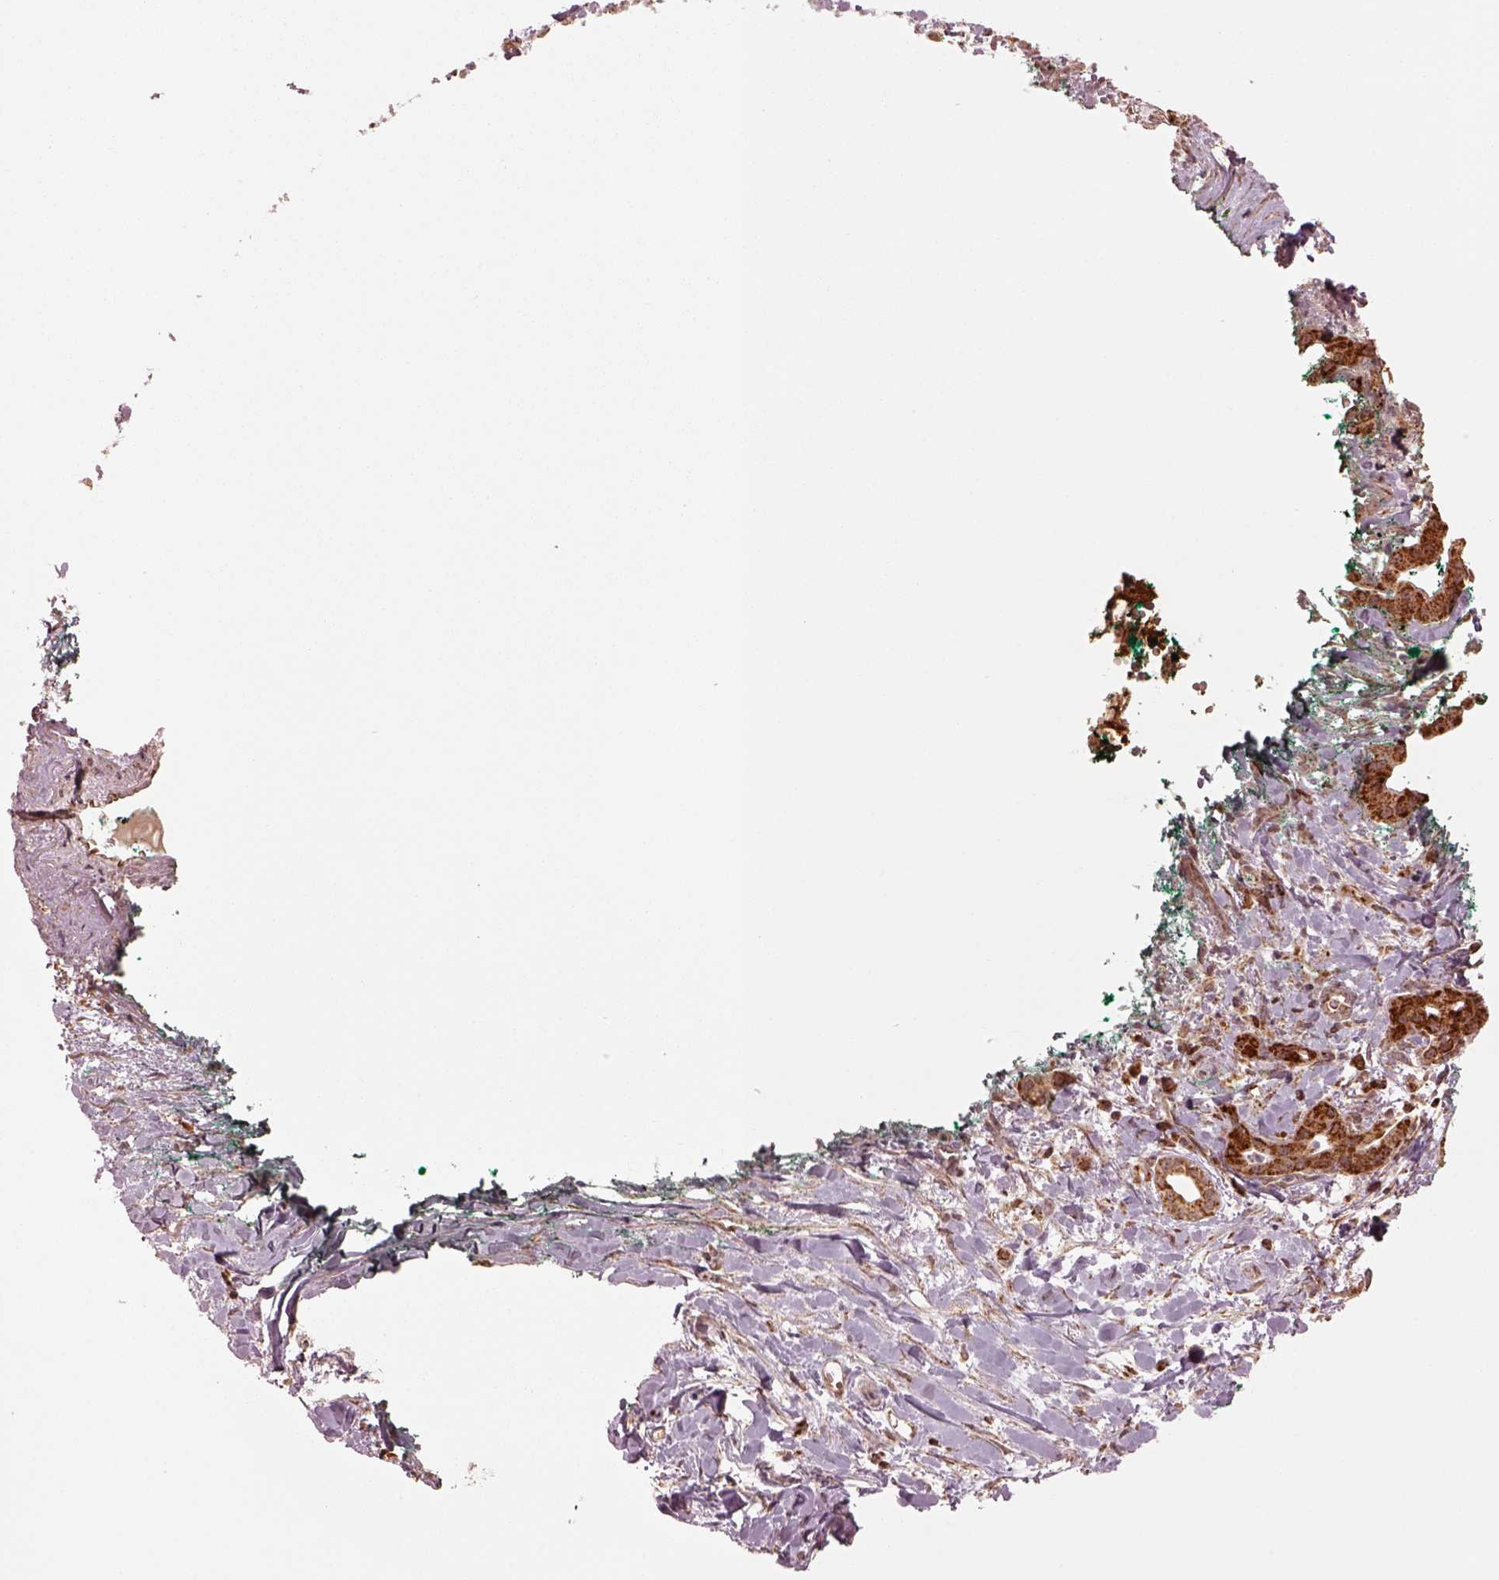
{"staining": {"intensity": "strong", "quantity": ">75%", "location": "cytoplasmic/membranous"}, "tissue": "pancreatic cancer", "cell_type": "Tumor cells", "image_type": "cancer", "snomed": [{"axis": "morphology", "description": "Normal tissue, NOS"}, {"axis": "morphology", "description": "Adenocarcinoma, NOS"}, {"axis": "topography", "description": "Lymph node"}, {"axis": "topography", "description": "Pancreas"}], "caption": "Pancreatic cancer was stained to show a protein in brown. There is high levels of strong cytoplasmic/membranous expression in approximately >75% of tumor cells.", "gene": "SEL1L3", "patient": {"sex": "female", "age": 58}}